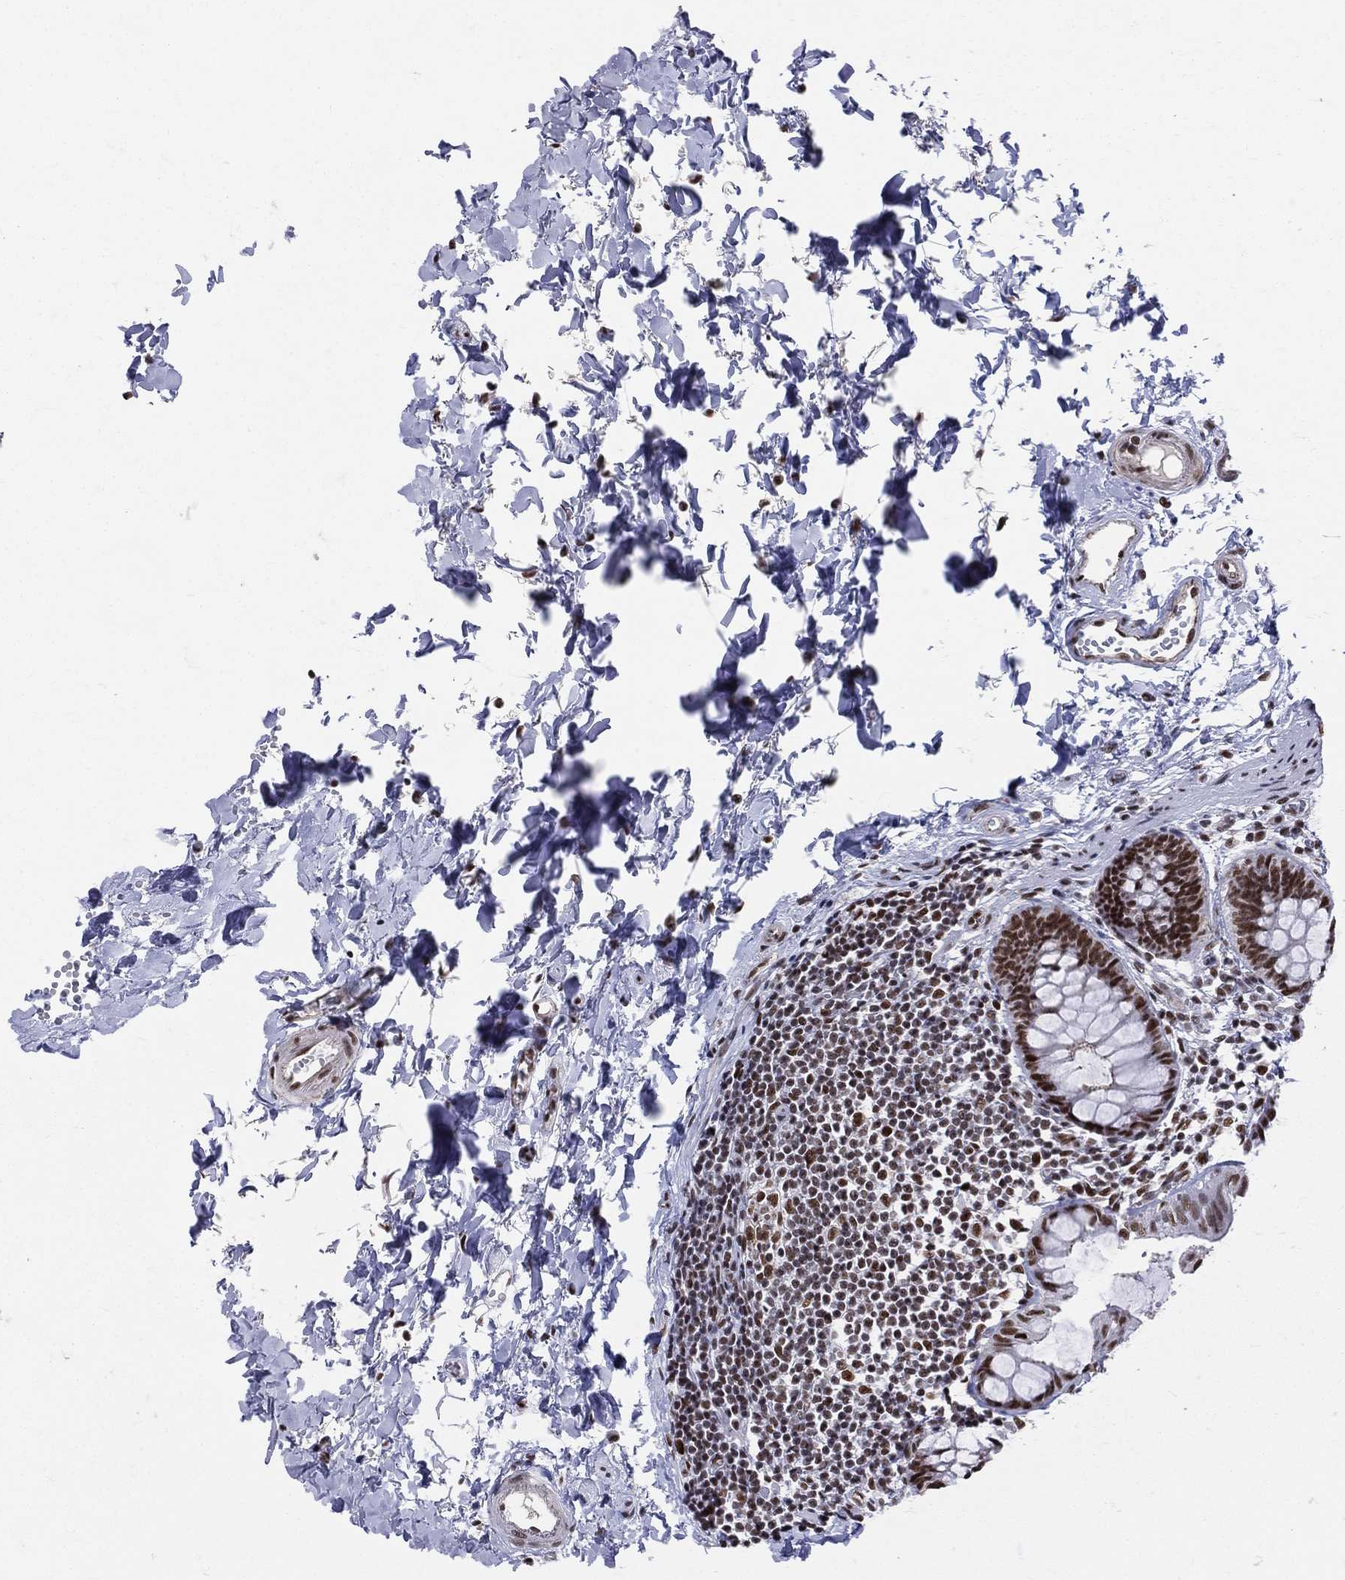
{"staining": {"intensity": "strong", "quantity": ">75%", "location": "nuclear"}, "tissue": "rectum", "cell_type": "Glandular cells", "image_type": "normal", "snomed": [{"axis": "morphology", "description": "Normal tissue, NOS"}, {"axis": "topography", "description": "Rectum"}], "caption": "High-power microscopy captured an immunohistochemistry (IHC) image of benign rectum, revealing strong nuclear expression in approximately >75% of glandular cells.", "gene": "CDK7", "patient": {"sex": "male", "age": 57}}